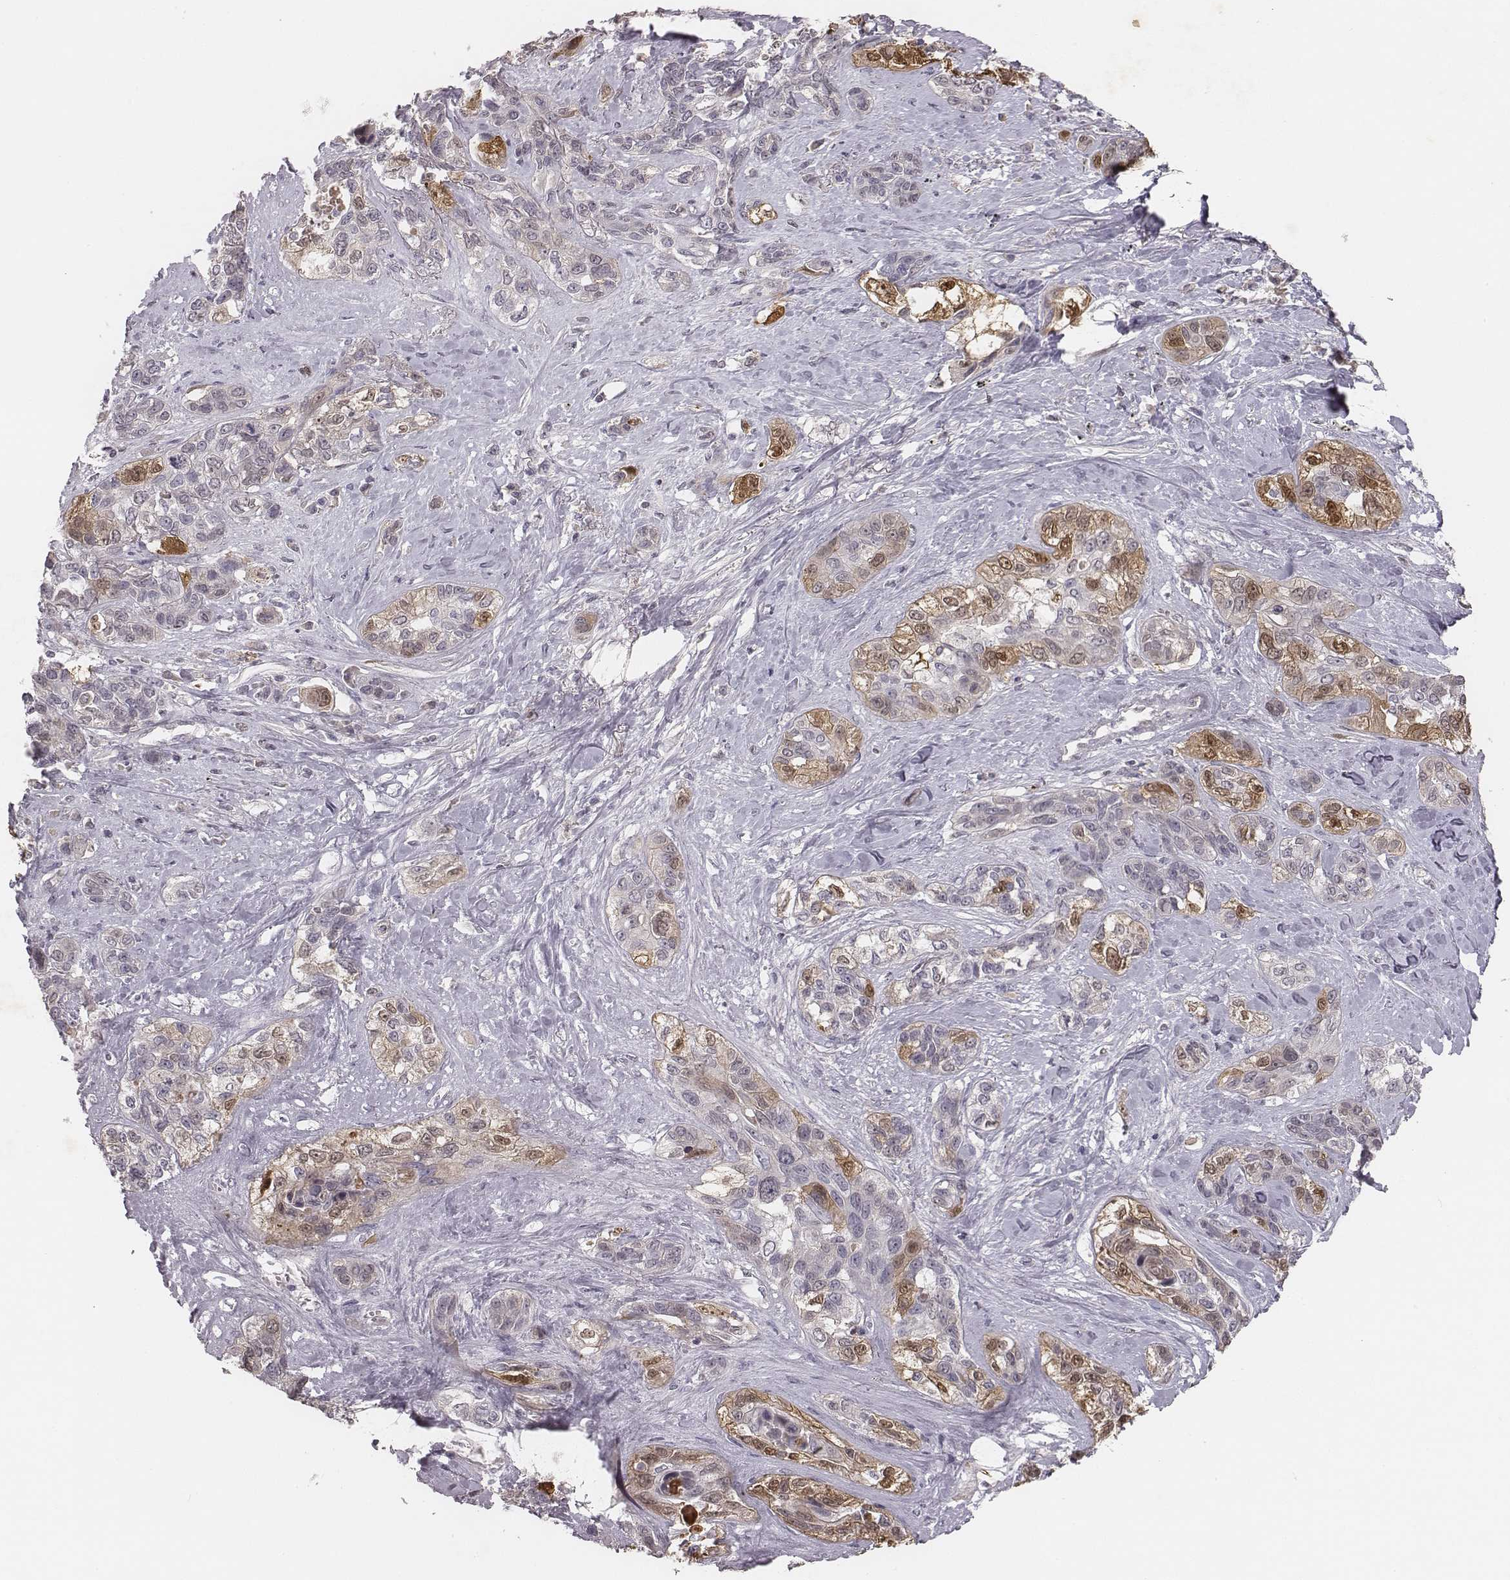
{"staining": {"intensity": "moderate", "quantity": "25%-75%", "location": "cytoplasmic/membranous,nuclear"}, "tissue": "lung cancer", "cell_type": "Tumor cells", "image_type": "cancer", "snomed": [{"axis": "morphology", "description": "Squamous cell carcinoma, NOS"}, {"axis": "topography", "description": "Lung"}], "caption": "A photomicrograph of human squamous cell carcinoma (lung) stained for a protein reveals moderate cytoplasmic/membranous and nuclear brown staining in tumor cells.", "gene": "TLX3", "patient": {"sex": "female", "age": 70}}